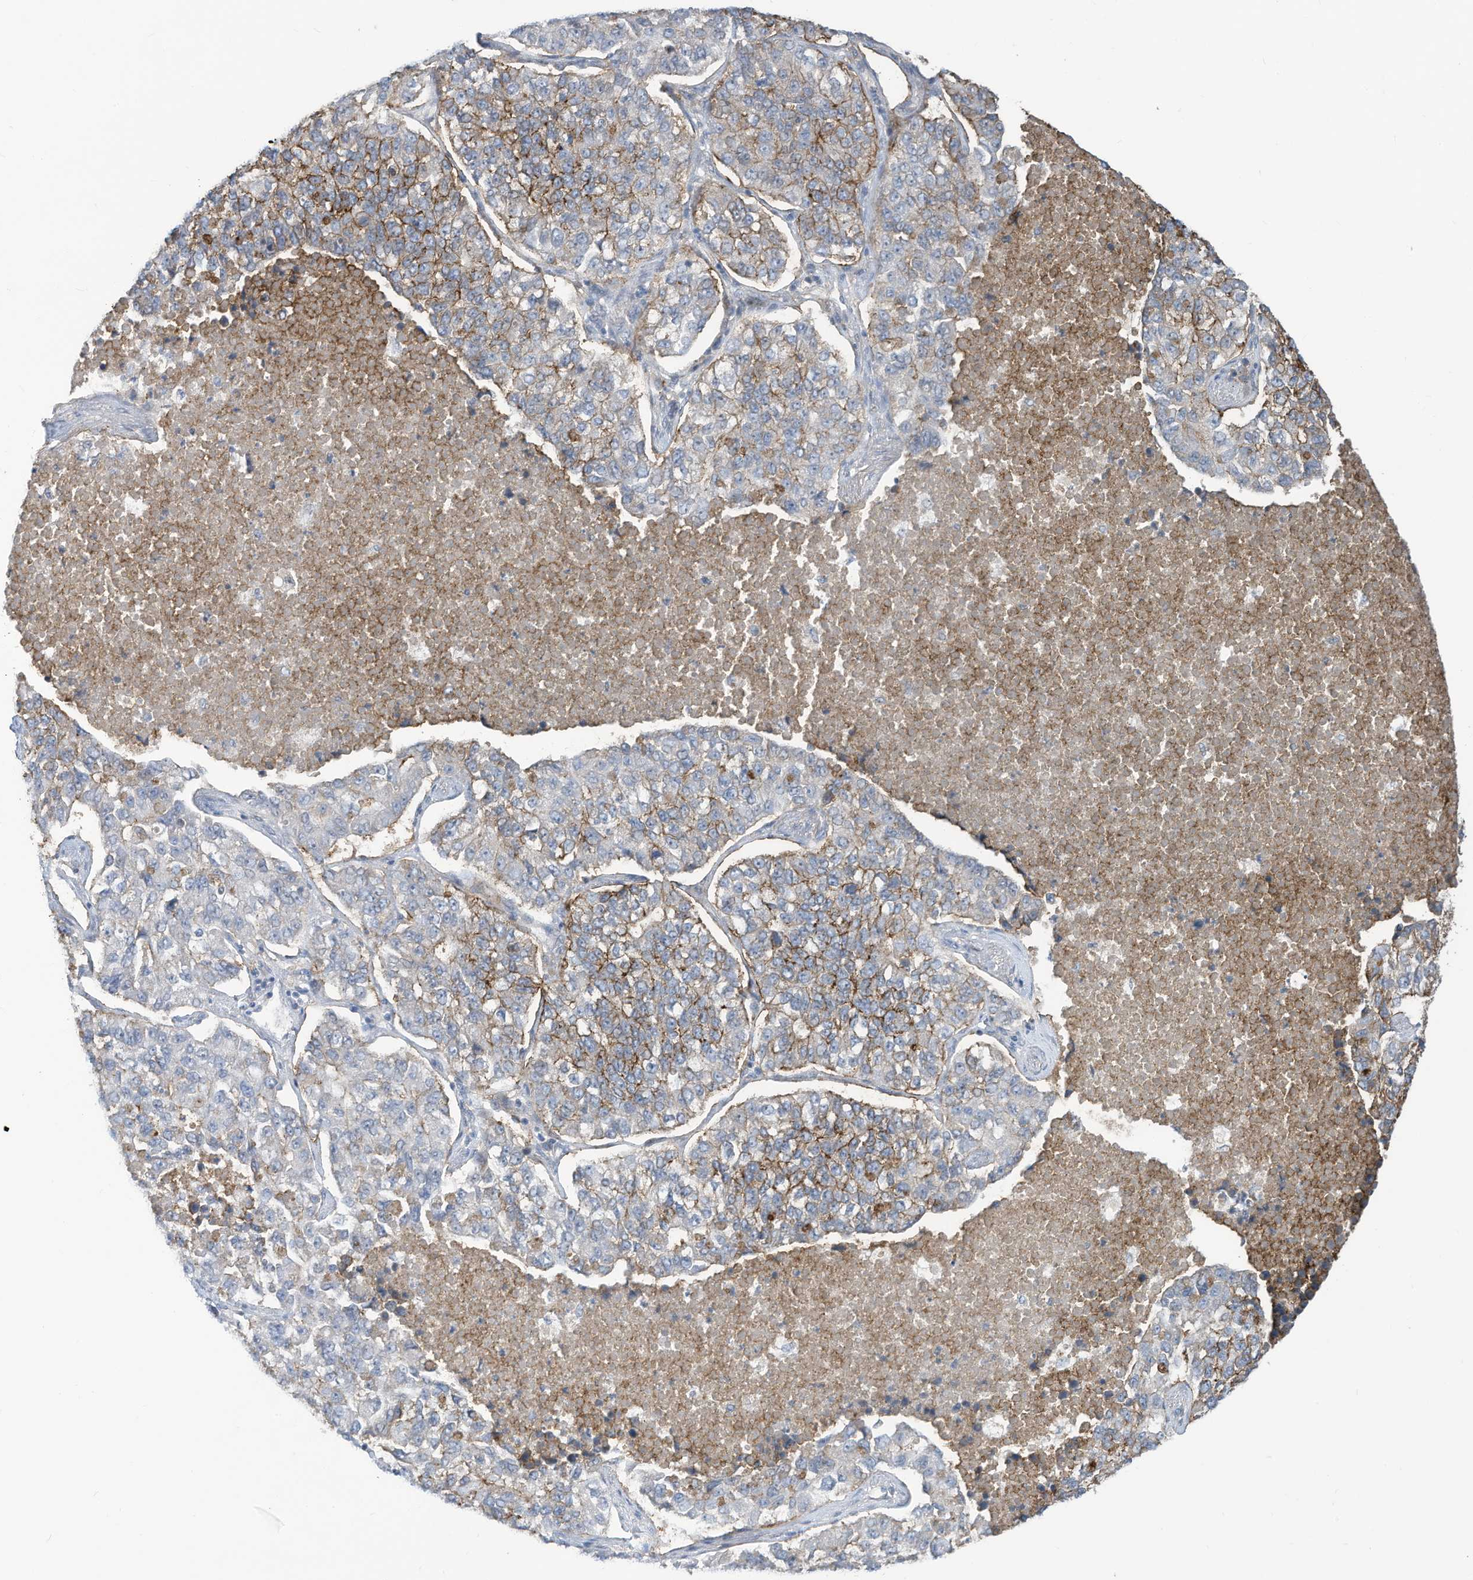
{"staining": {"intensity": "moderate", "quantity": "25%-75%", "location": "cytoplasmic/membranous"}, "tissue": "lung cancer", "cell_type": "Tumor cells", "image_type": "cancer", "snomed": [{"axis": "morphology", "description": "Adenocarcinoma, NOS"}, {"axis": "topography", "description": "Lung"}], "caption": "Human lung cancer (adenocarcinoma) stained for a protein (brown) displays moderate cytoplasmic/membranous positive staining in about 25%-75% of tumor cells.", "gene": "SLC1A5", "patient": {"sex": "male", "age": 49}}